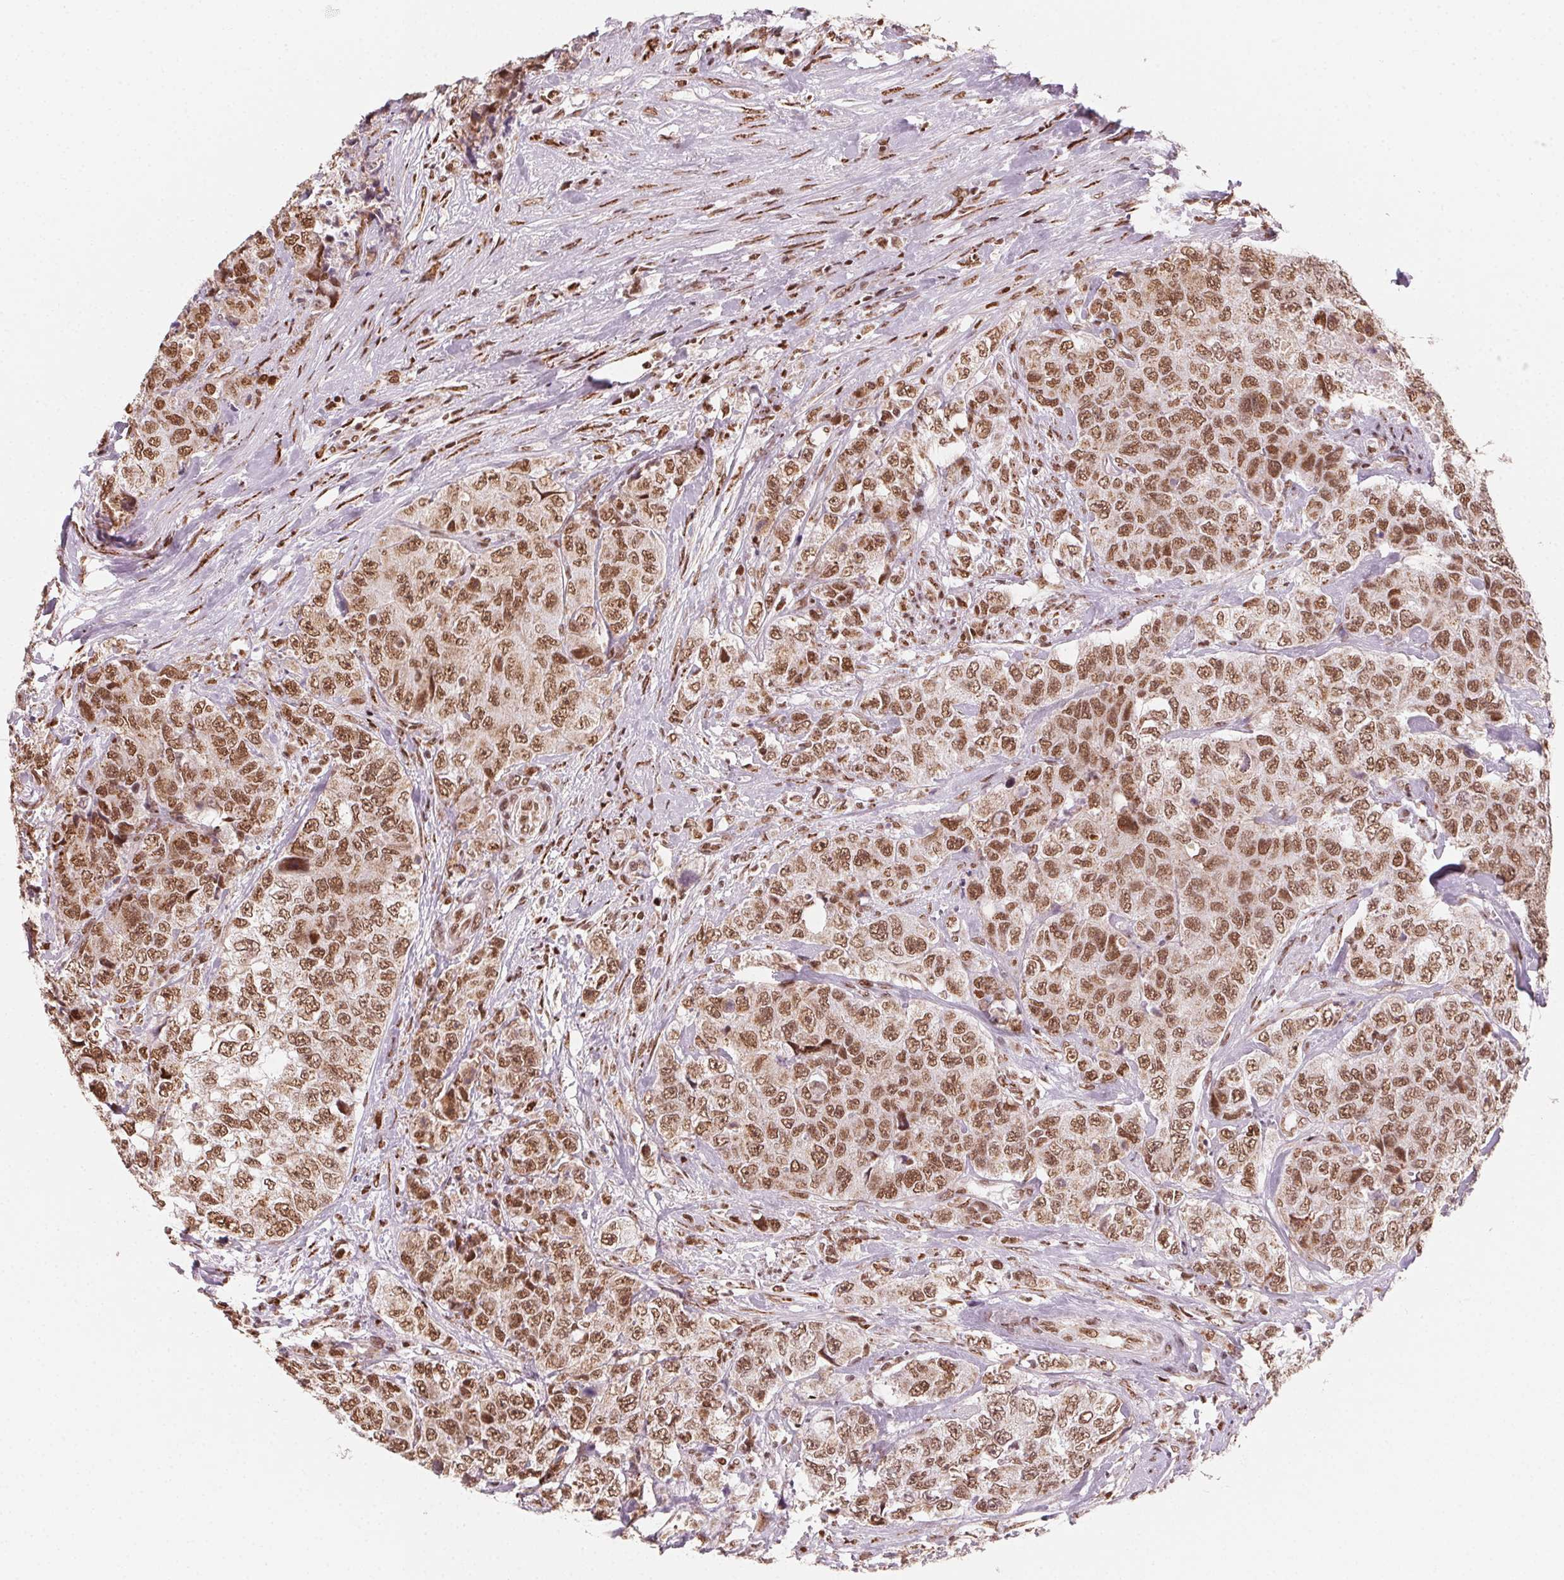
{"staining": {"intensity": "moderate", "quantity": ">75%", "location": "nuclear"}, "tissue": "urothelial cancer", "cell_type": "Tumor cells", "image_type": "cancer", "snomed": [{"axis": "morphology", "description": "Urothelial carcinoma, High grade"}, {"axis": "topography", "description": "Urinary bladder"}], "caption": "About >75% of tumor cells in high-grade urothelial carcinoma reveal moderate nuclear protein expression as visualized by brown immunohistochemical staining.", "gene": "TOPORS", "patient": {"sex": "female", "age": 78}}